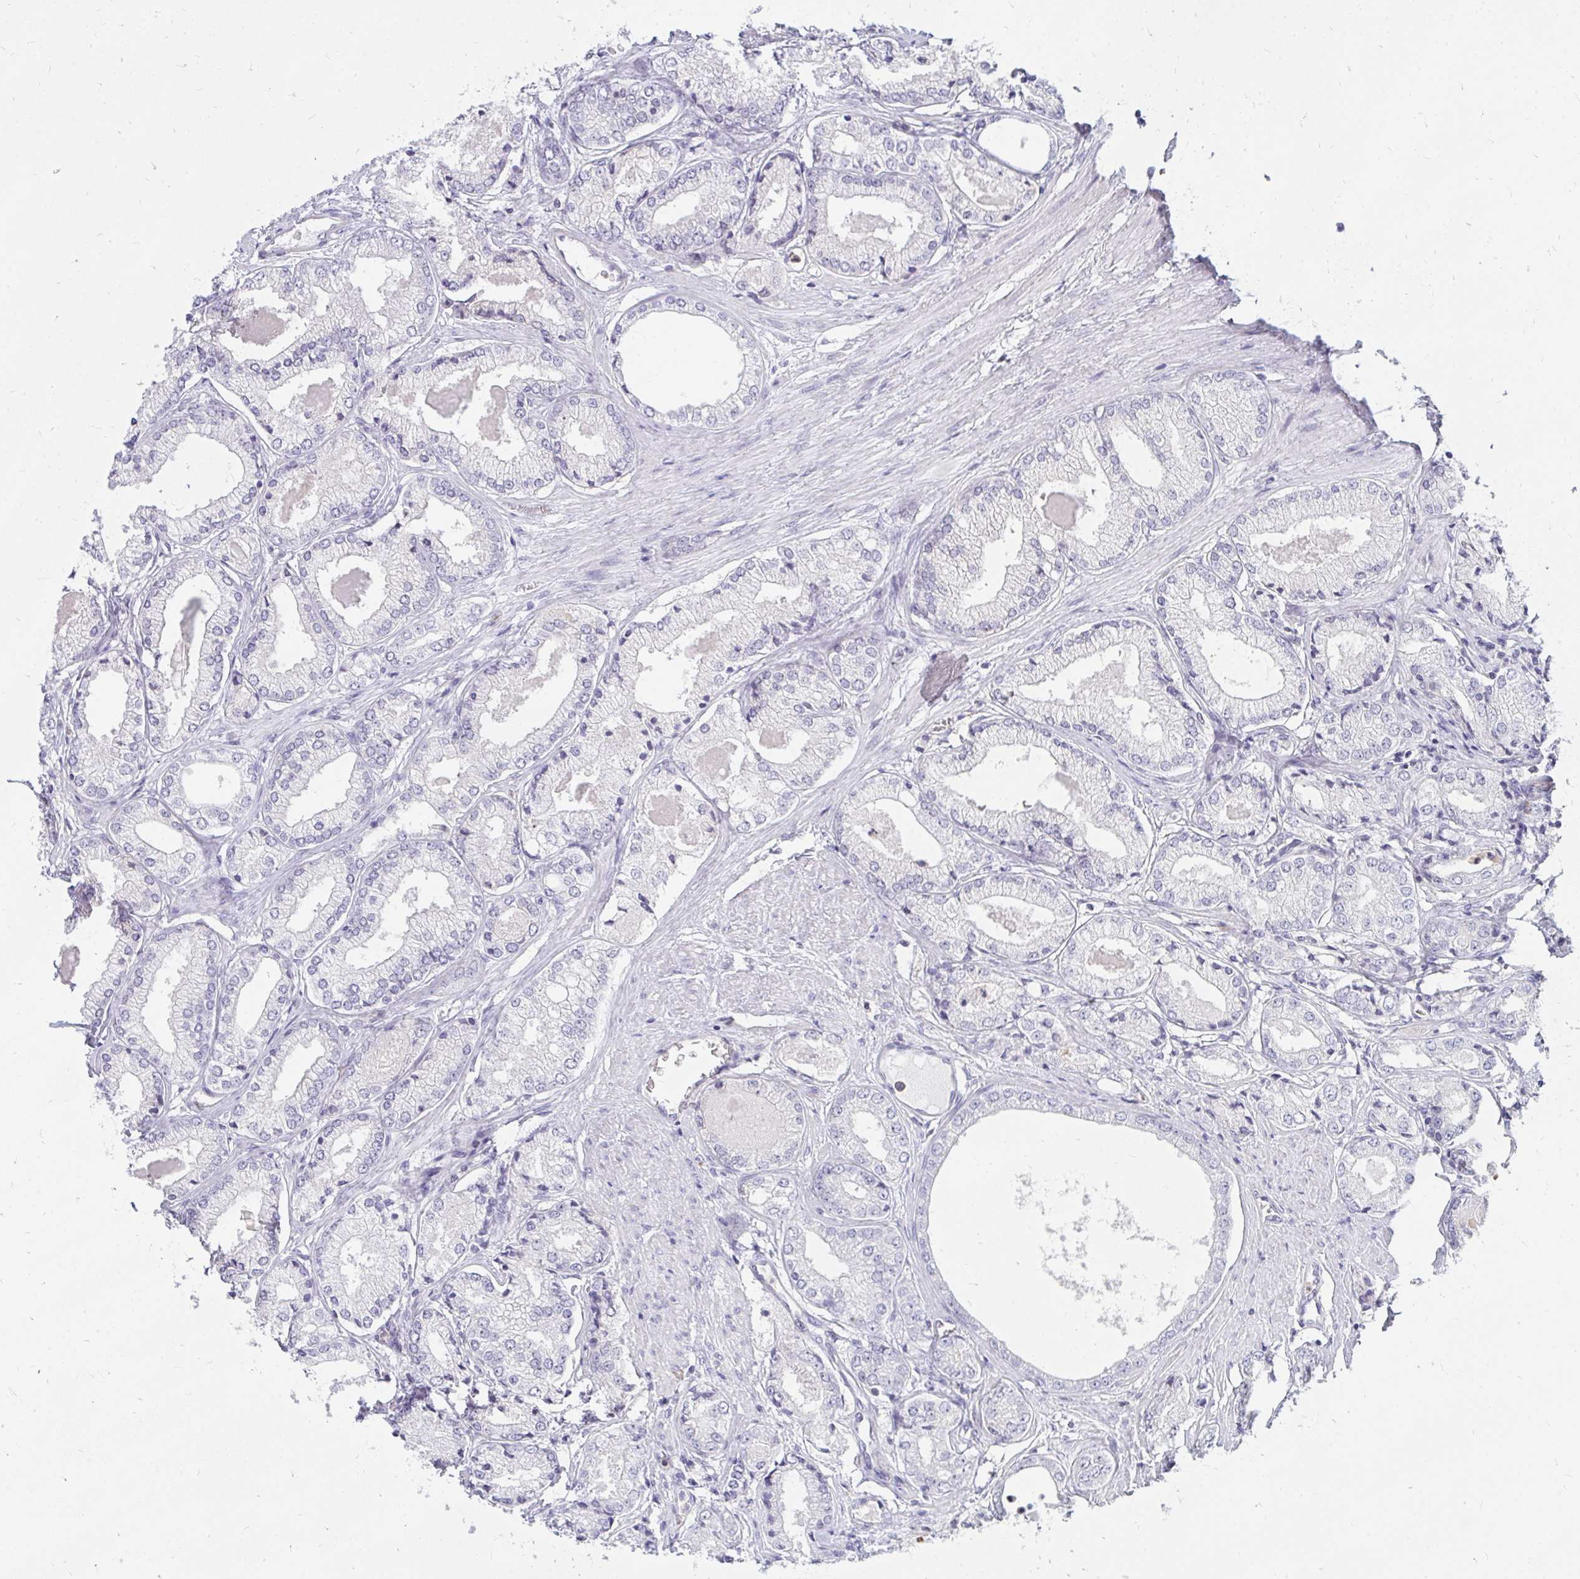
{"staining": {"intensity": "negative", "quantity": "none", "location": "none"}, "tissue": "prostate cancer", "cell_type": "Tumor cells", "image_type": "cancer", "snomed": [{"axis": "morphology", "description": "Adenocarcinoma, NOS"}, {"axis": "morphology", "description": "Adenocarcinoma, Low grade"}, {"axis": "topography", "description": "Prostate"}], "caption": "Immunohistochemical staining of human prostate cancer exhibits no significant expression in tumor cells.", "gene": "FAM9A", "patient": {"sex": "male", "age": 68}}